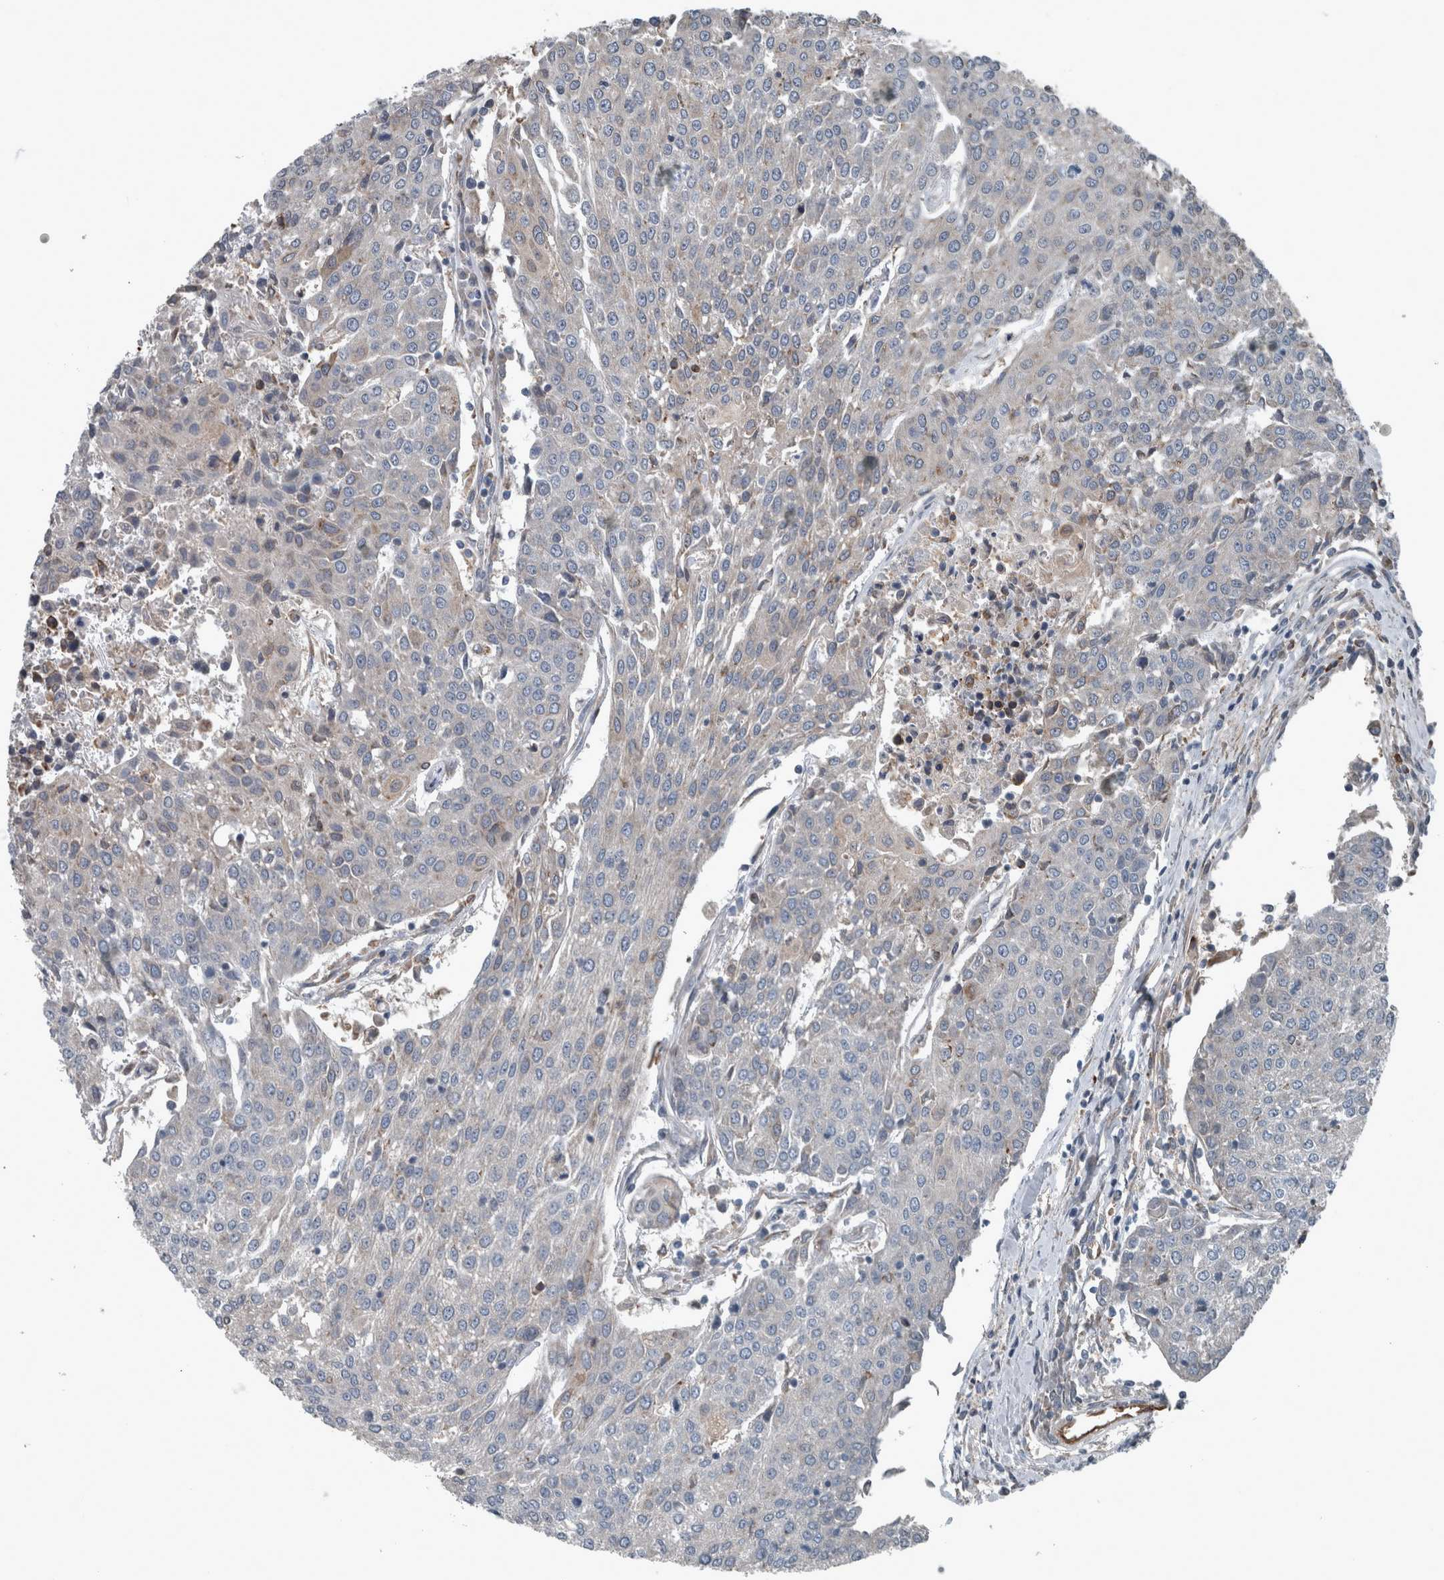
{"staining": {"intensity": "negative", "quantity": "none", "location": "none"}, "tissue": "urothelial cancer", "cell_type": "Tumor cells", "image_type": "cancer", "snomed": [{"axis": "morphology", "description": "Urothelial carcinoma, High grade"}, {"axis": "topography", "description": "Urinary bladder"}], "caption": "Immunohistochemistry of urothelial cancer exhibits no expression in tumor cells. (Brightfield microscopy of DAB (3,3'-diaminobenzidine) immunohistochemistry (IHC) at high magnification).", "gene": "EXOC8", "patient": {"sex": "female", "age": 85}}